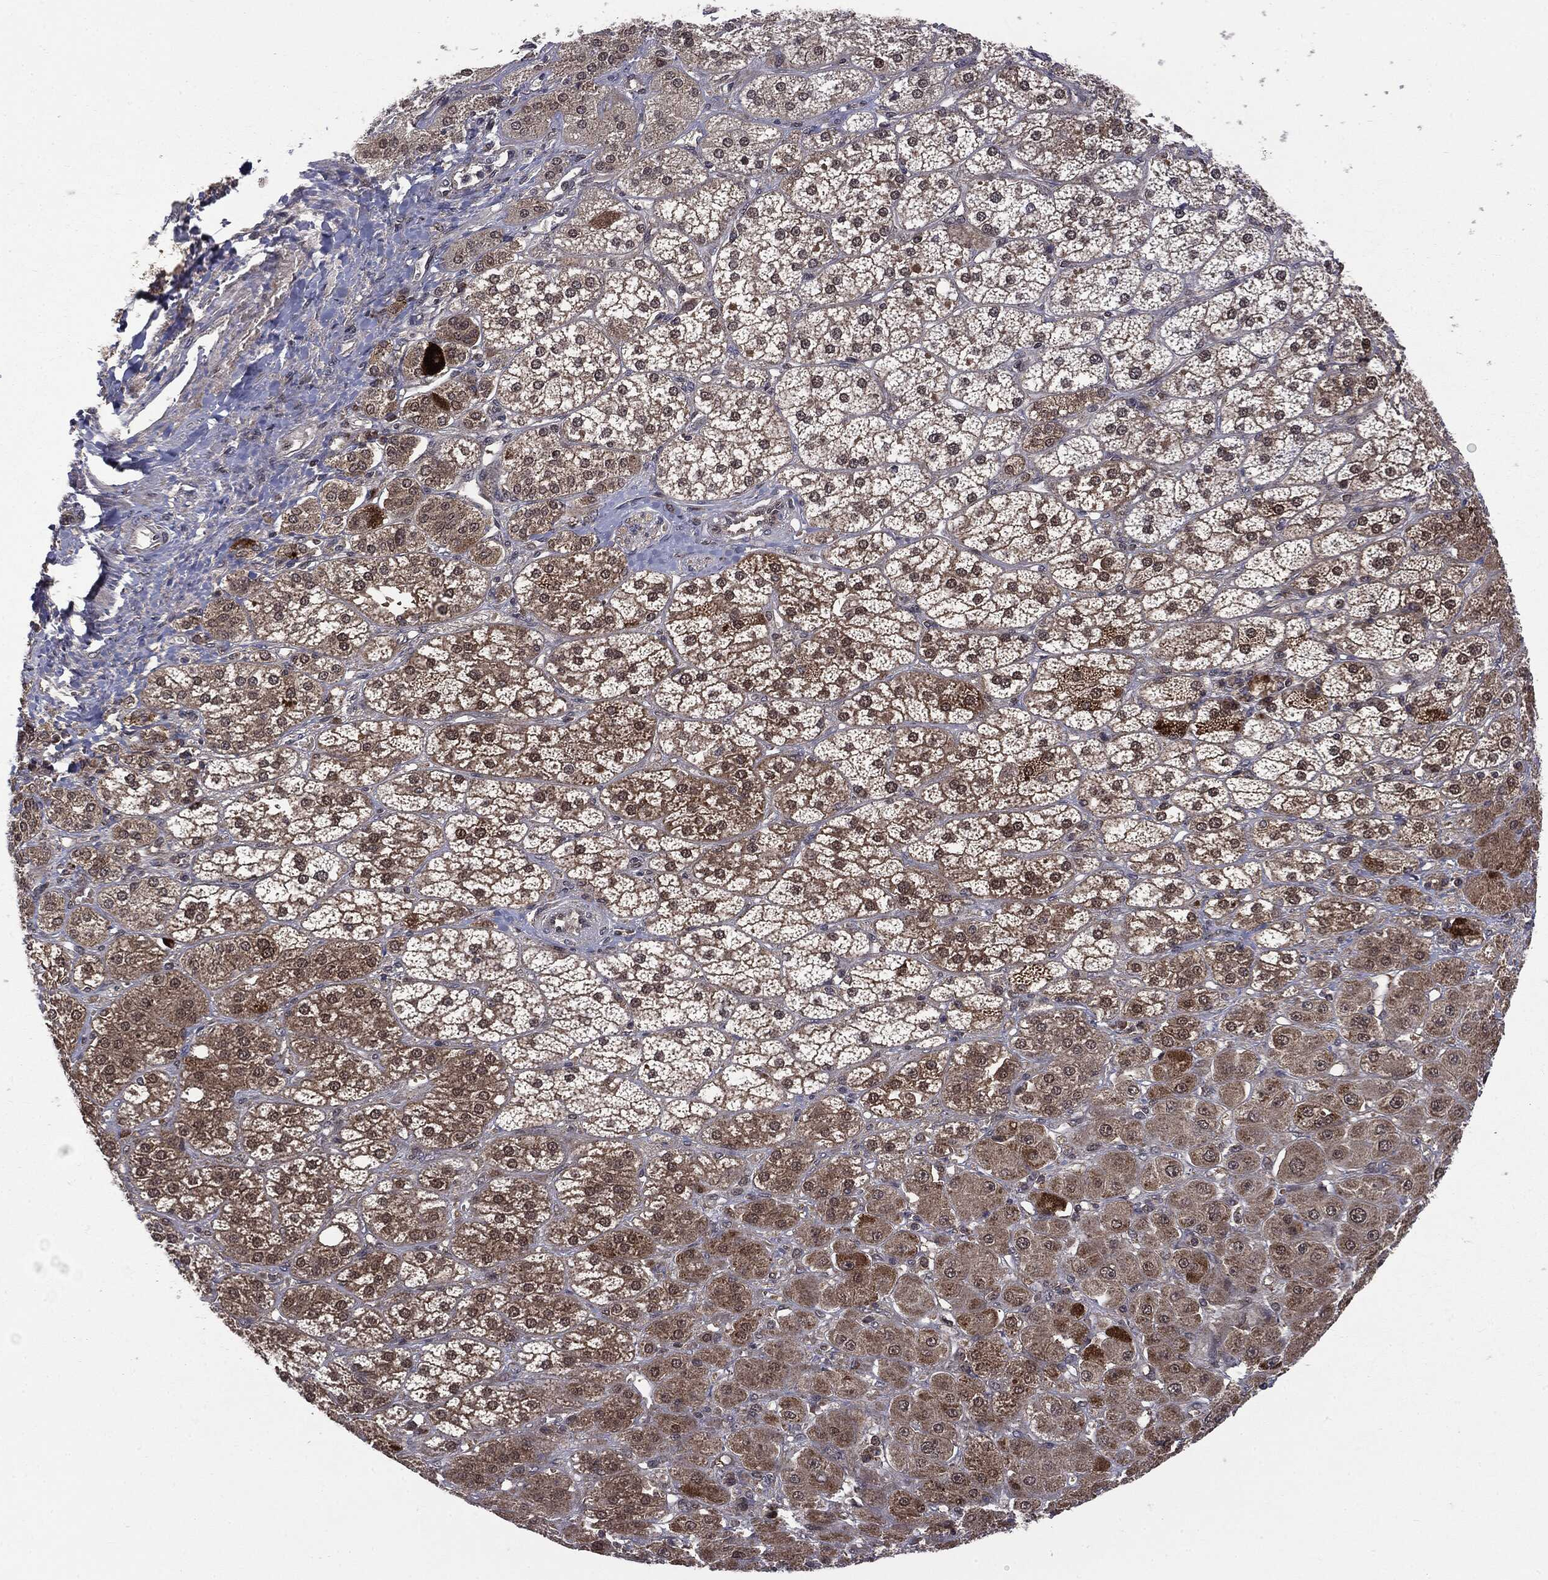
{"staining": {"intensity": "moderate", "quantity": ">75%", "location": "cytoplasmic/membranous,nuclear"}, "tissue": "adrenal gland", "cell_type": "Glandular cells", "image_type": "normal", "snomed": [{"axis": "morphology", "description": "Normal tissue, NOS"}, {"axis": "topography", "description": "Adrenal gland"}], "caption": "About >75% of glandular cells in unremarkable human adrenal gland reveal moderate cytoplasmic/membranous,nuclear protein expression as visualized by brown immunohistochemical staining.", "gene": "PTPA", "patient": {"sex": "male", "age": 70}}